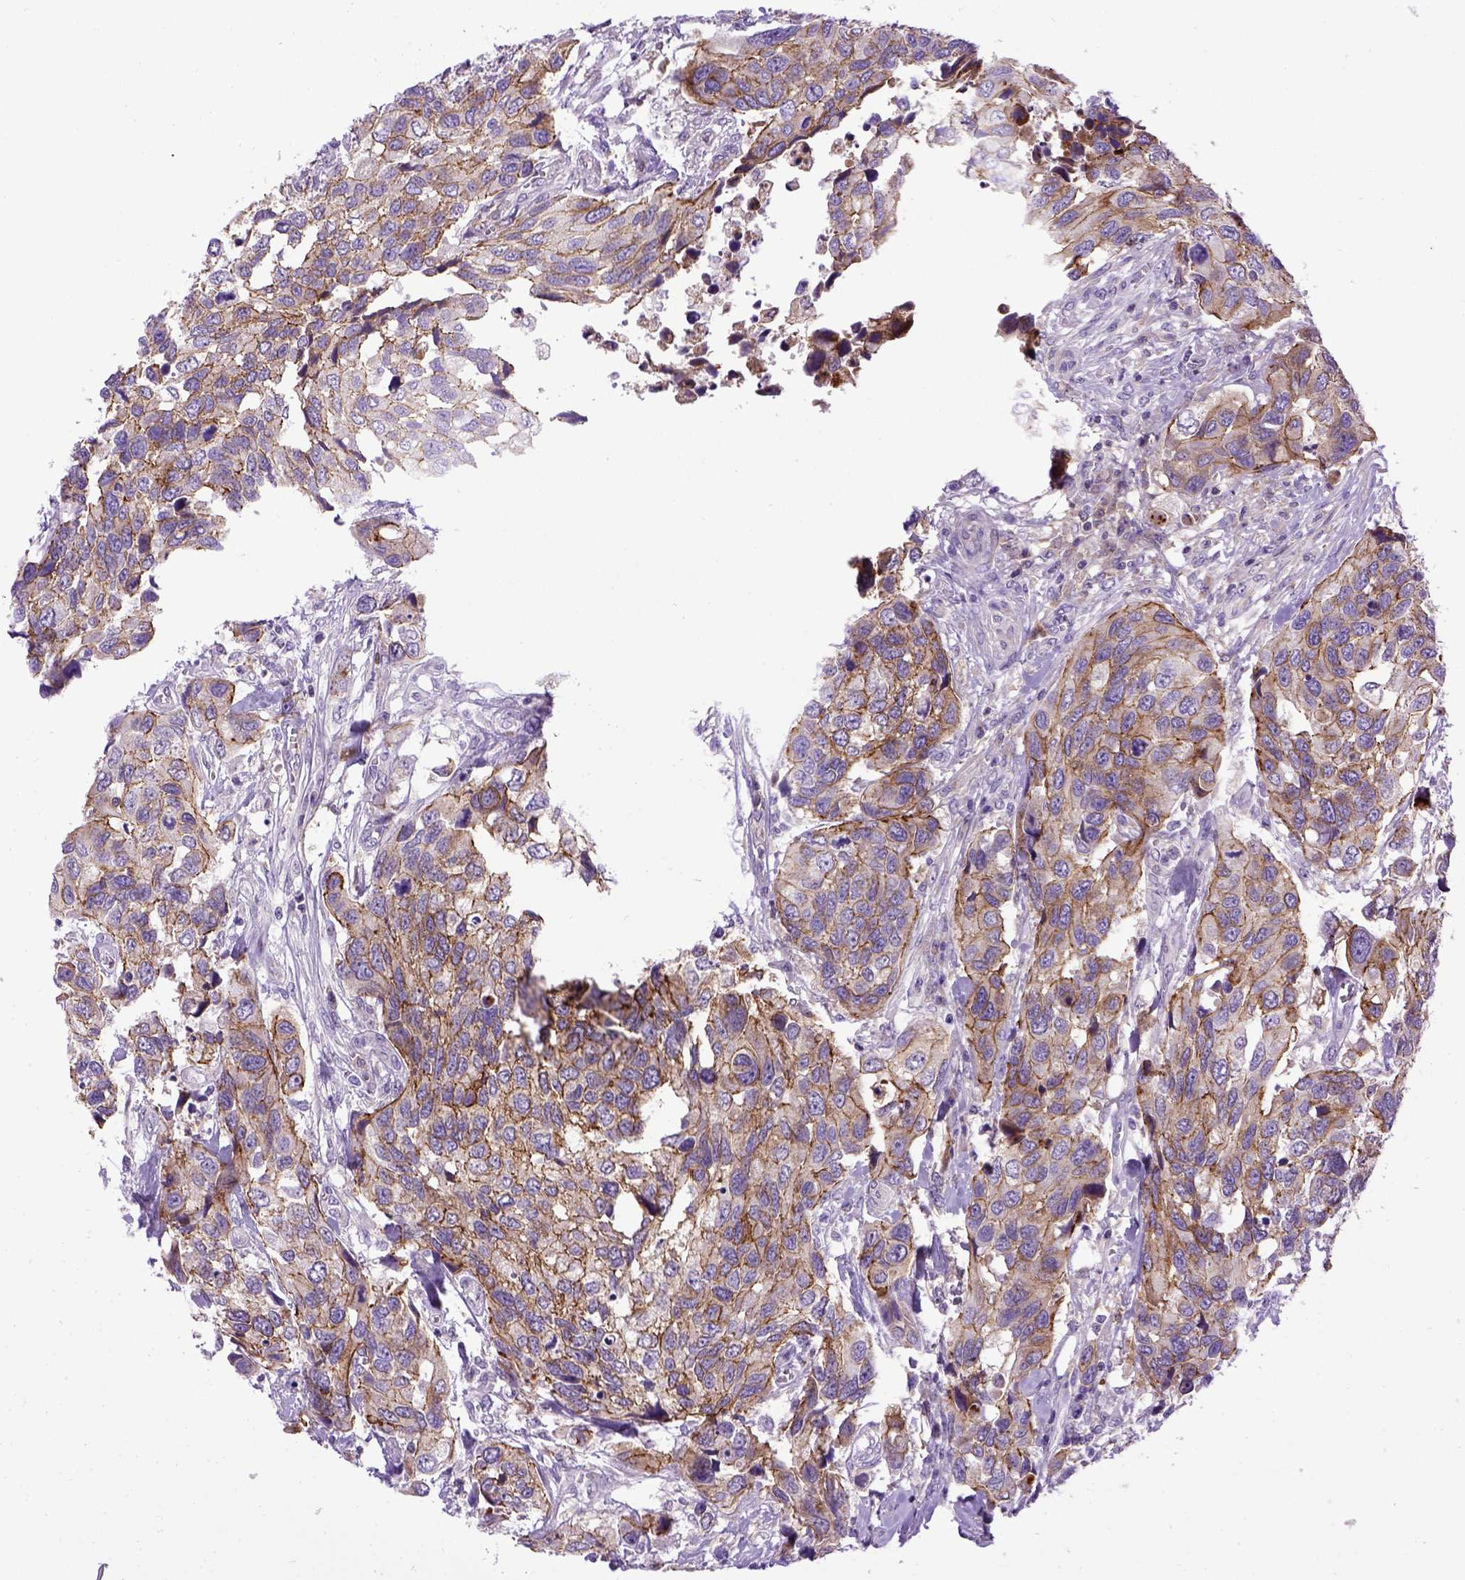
{"staining": {"intensity": "moderate", "quantity": ">75%", "location": "cytoplasmic/membranous"}, "tissue": "urothelial cancer", "cell_type": "Tumor cells", "image_type": "cancer", "snomed": [{"axis": "morphology", "description": "Urothelial carcinoma, High grade"}, {"axis": "topography", "description": "Urinary bladder"}], "caption": "High-magnification brightfield microscopy of urothelial cancer stained with DAB (brown) and counterstained with hematoxylin (blue). tumor cells exhibit moderate cytoplasmic/membranous positivity is seen in approximately>75% of cells.", "gene": "CDH1", "patient": {"sex": "male", "age": 60}}